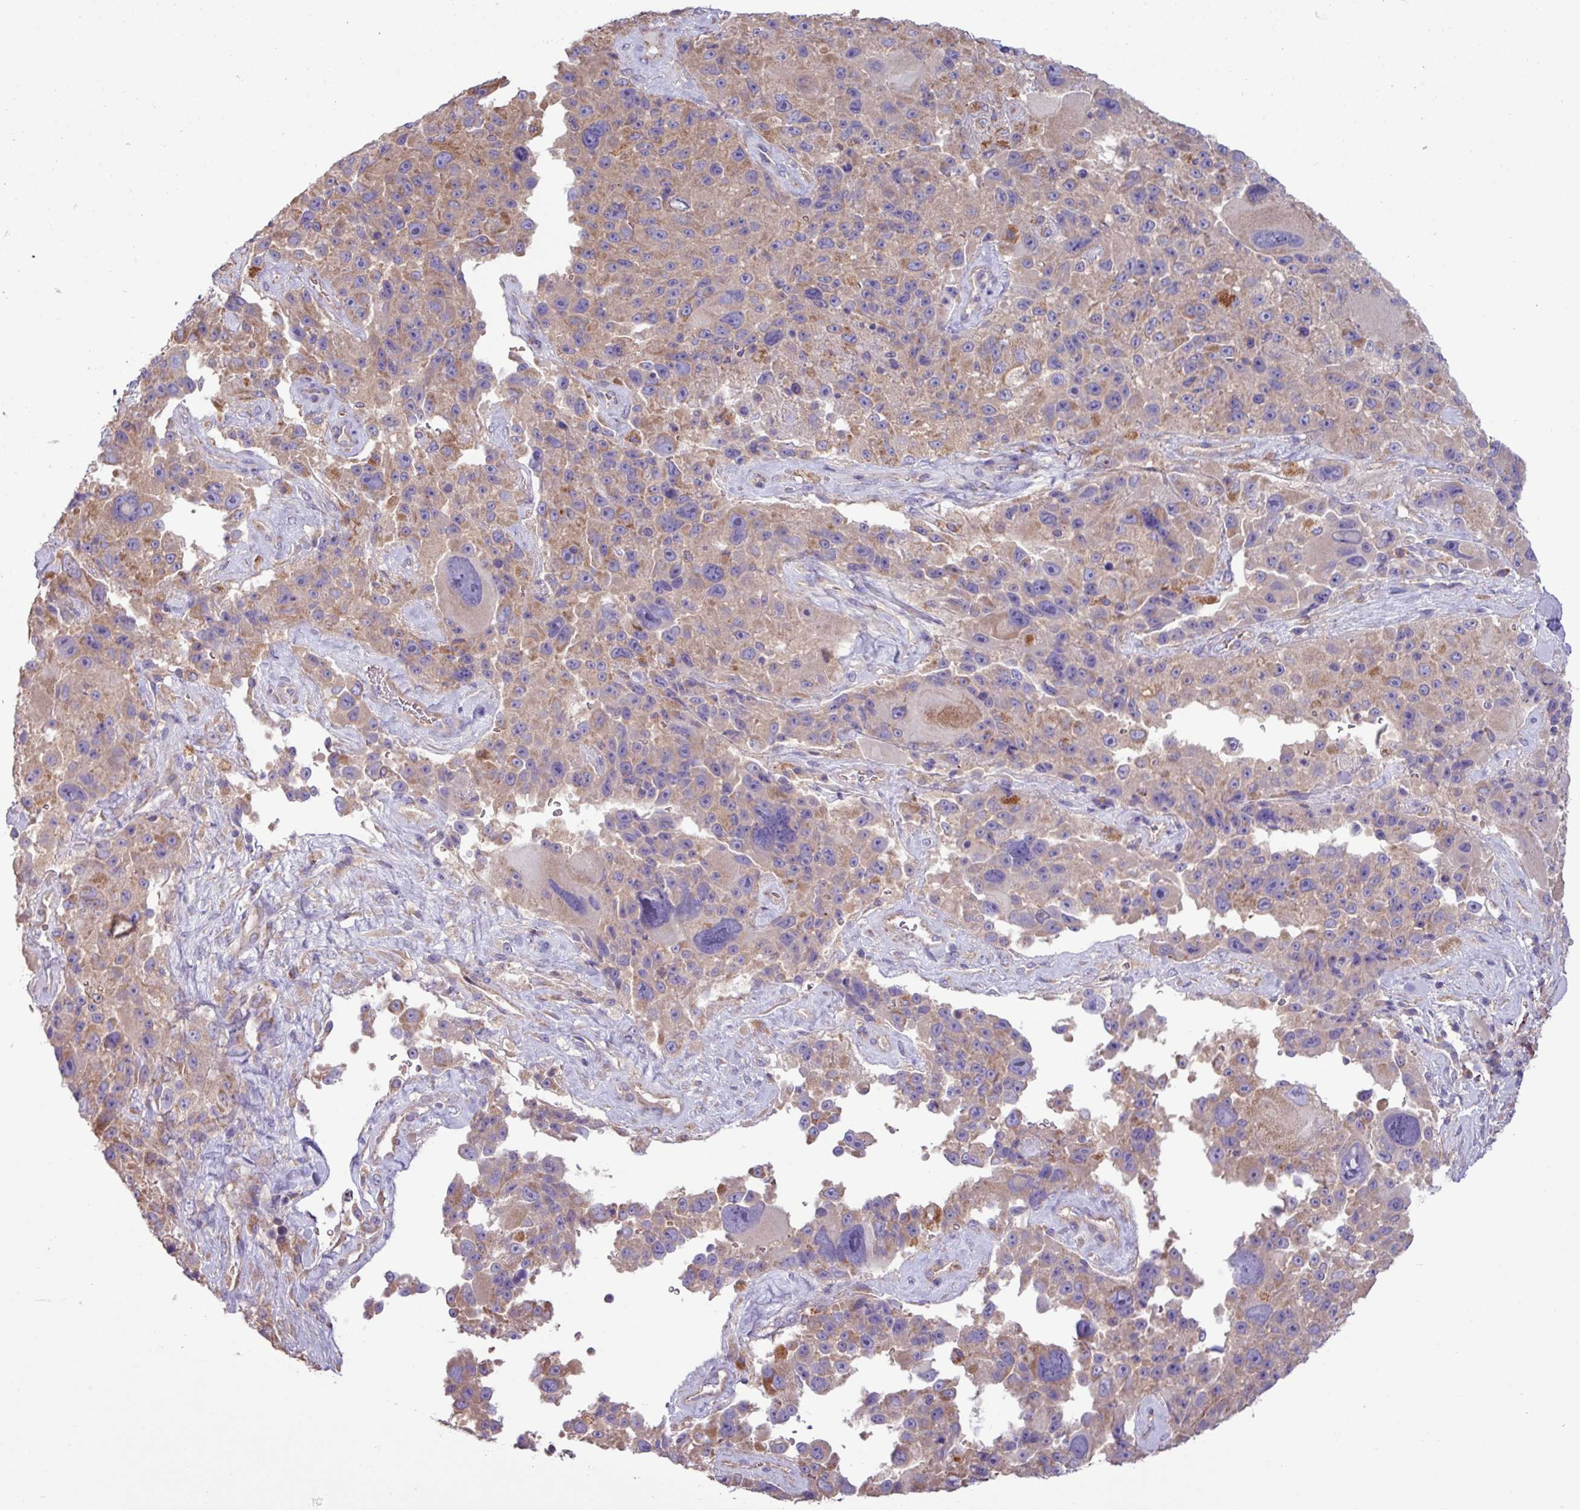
{"staining": {"intensity": "weak", "quantity": ">75%", "location": "cytoplasmic/membranous"}, "tissue": "melanoma", "cell_type": "Tumor cells", "image_type": "cancer", "snomed": [{"axis": "morphology", "description": "Malignant melanoma, Metastatic site"}, {"axis": "topography", "description": "Lymph node"}], "caption": "This is an image of IHC staining of melanoma, which shows weak staining in the cytoplasmic/membranous of tumor cells.", "gene": "PPM1J", "patient": {"sex": "male", "age": 62}}